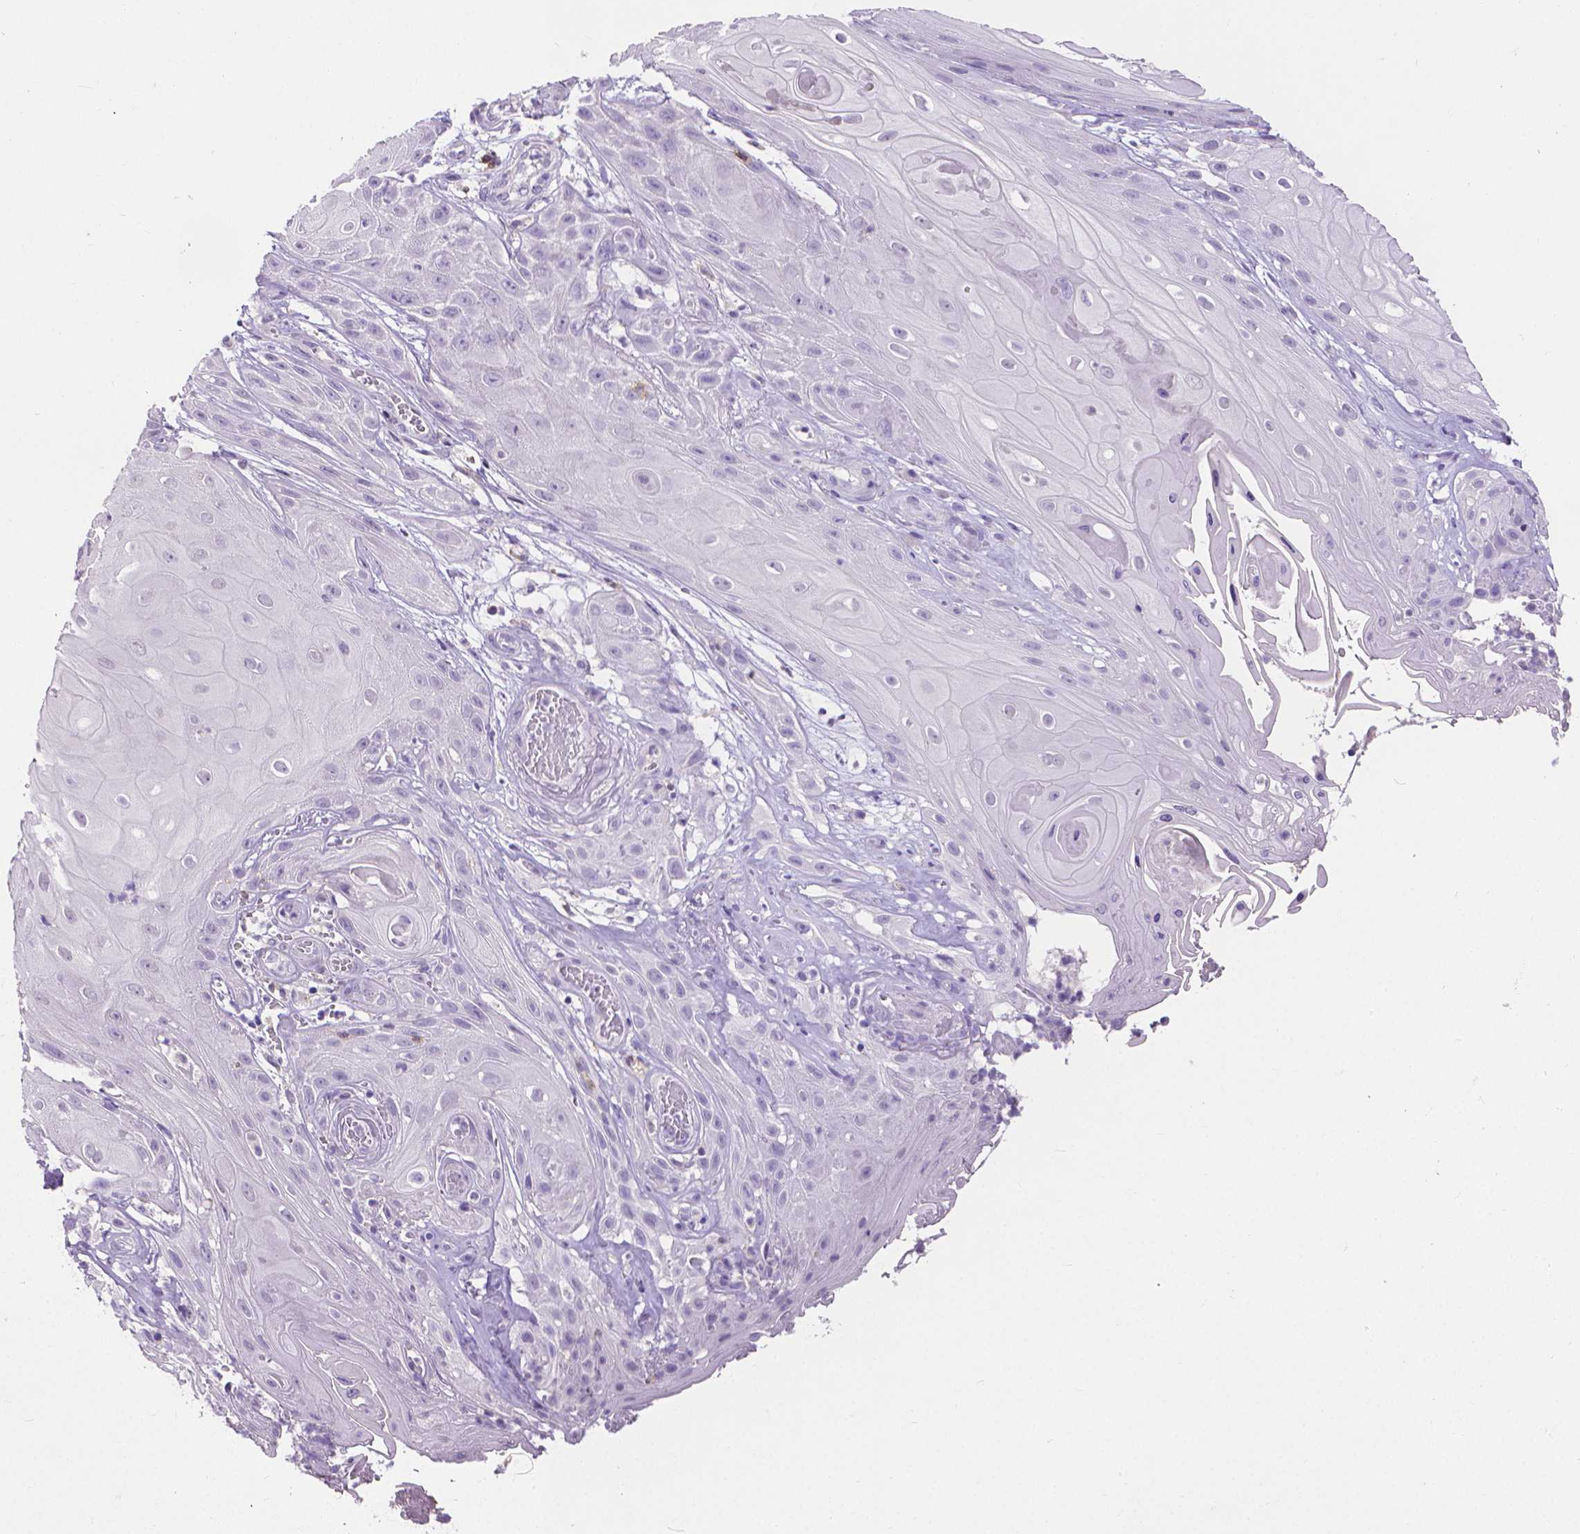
{"staining": {"intensity": "negative", "quantity": "none", "location": "none"}, "tissue": "skin cancer", "cell_type": "Tumor cells", "image_type": "cancer", "snomed": [{"axis": "morphology", "description": "Squamous cell carcinoma, NOS"}, {"axis": "topography", "description": "Skin"}], "caption": "This is an IHC micrograph of human skin cancer. There is no expression in tumor cells.", "gene": "CD4", "patient": {"sex": "male", "age": 62}}